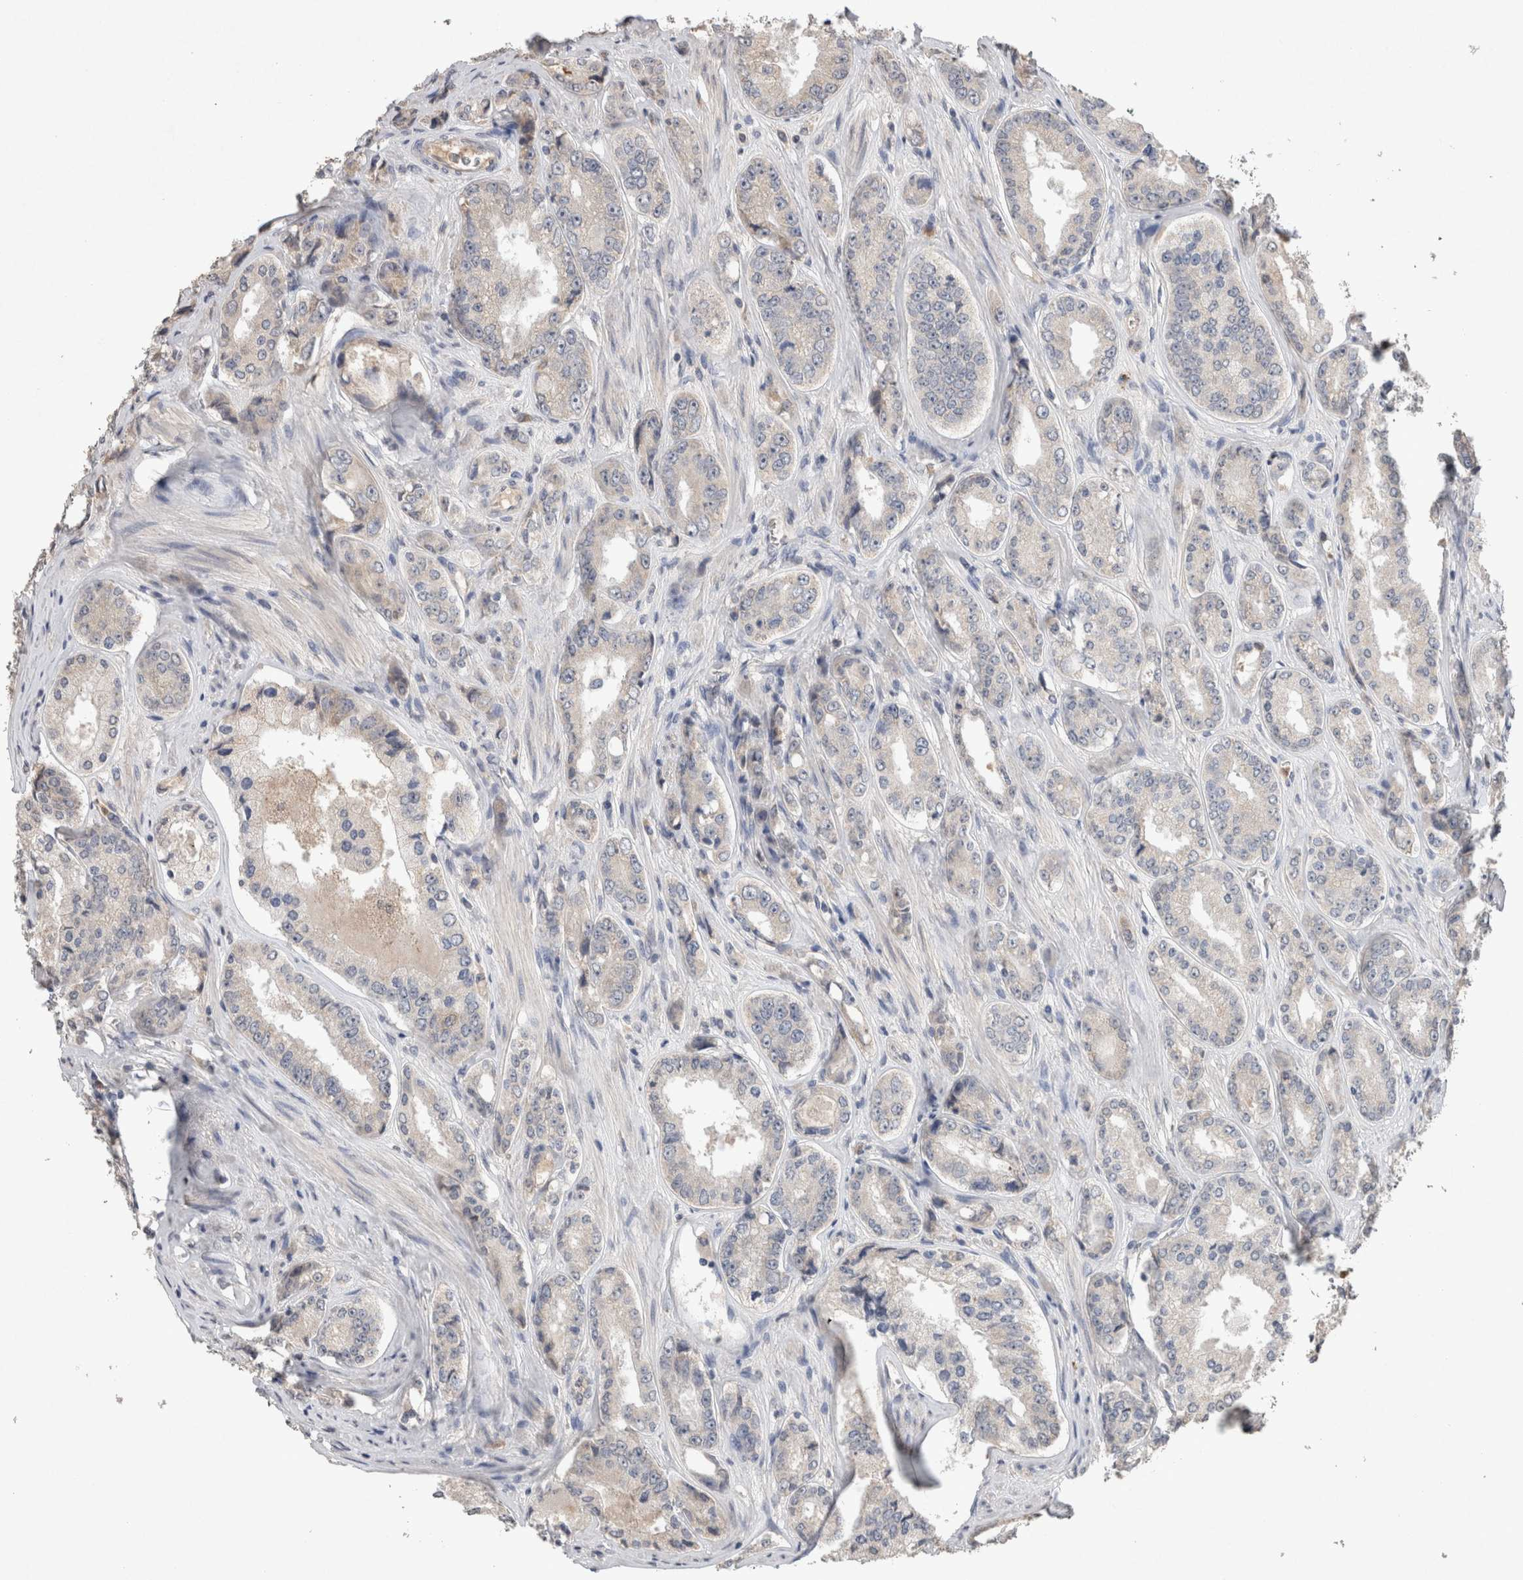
{"staining": {"intensity": "negative", "quantity": "none", "location": "none"}, "tissue": "prostate cancer", "cell_type": "Tumor cells", "image_type": "cancer", "snomed": [{"axis": "morphology", "description": "Adenocarcinoma, High grade"}, {"axis": "topography", "description": "Prostate"}], "caption": "This is an immunohistochemistry histopathology image of prostate cancer. There is no expression in tumor cells.", "gene": "FABP7", "patient": {"sex": "male", "age": 61}}